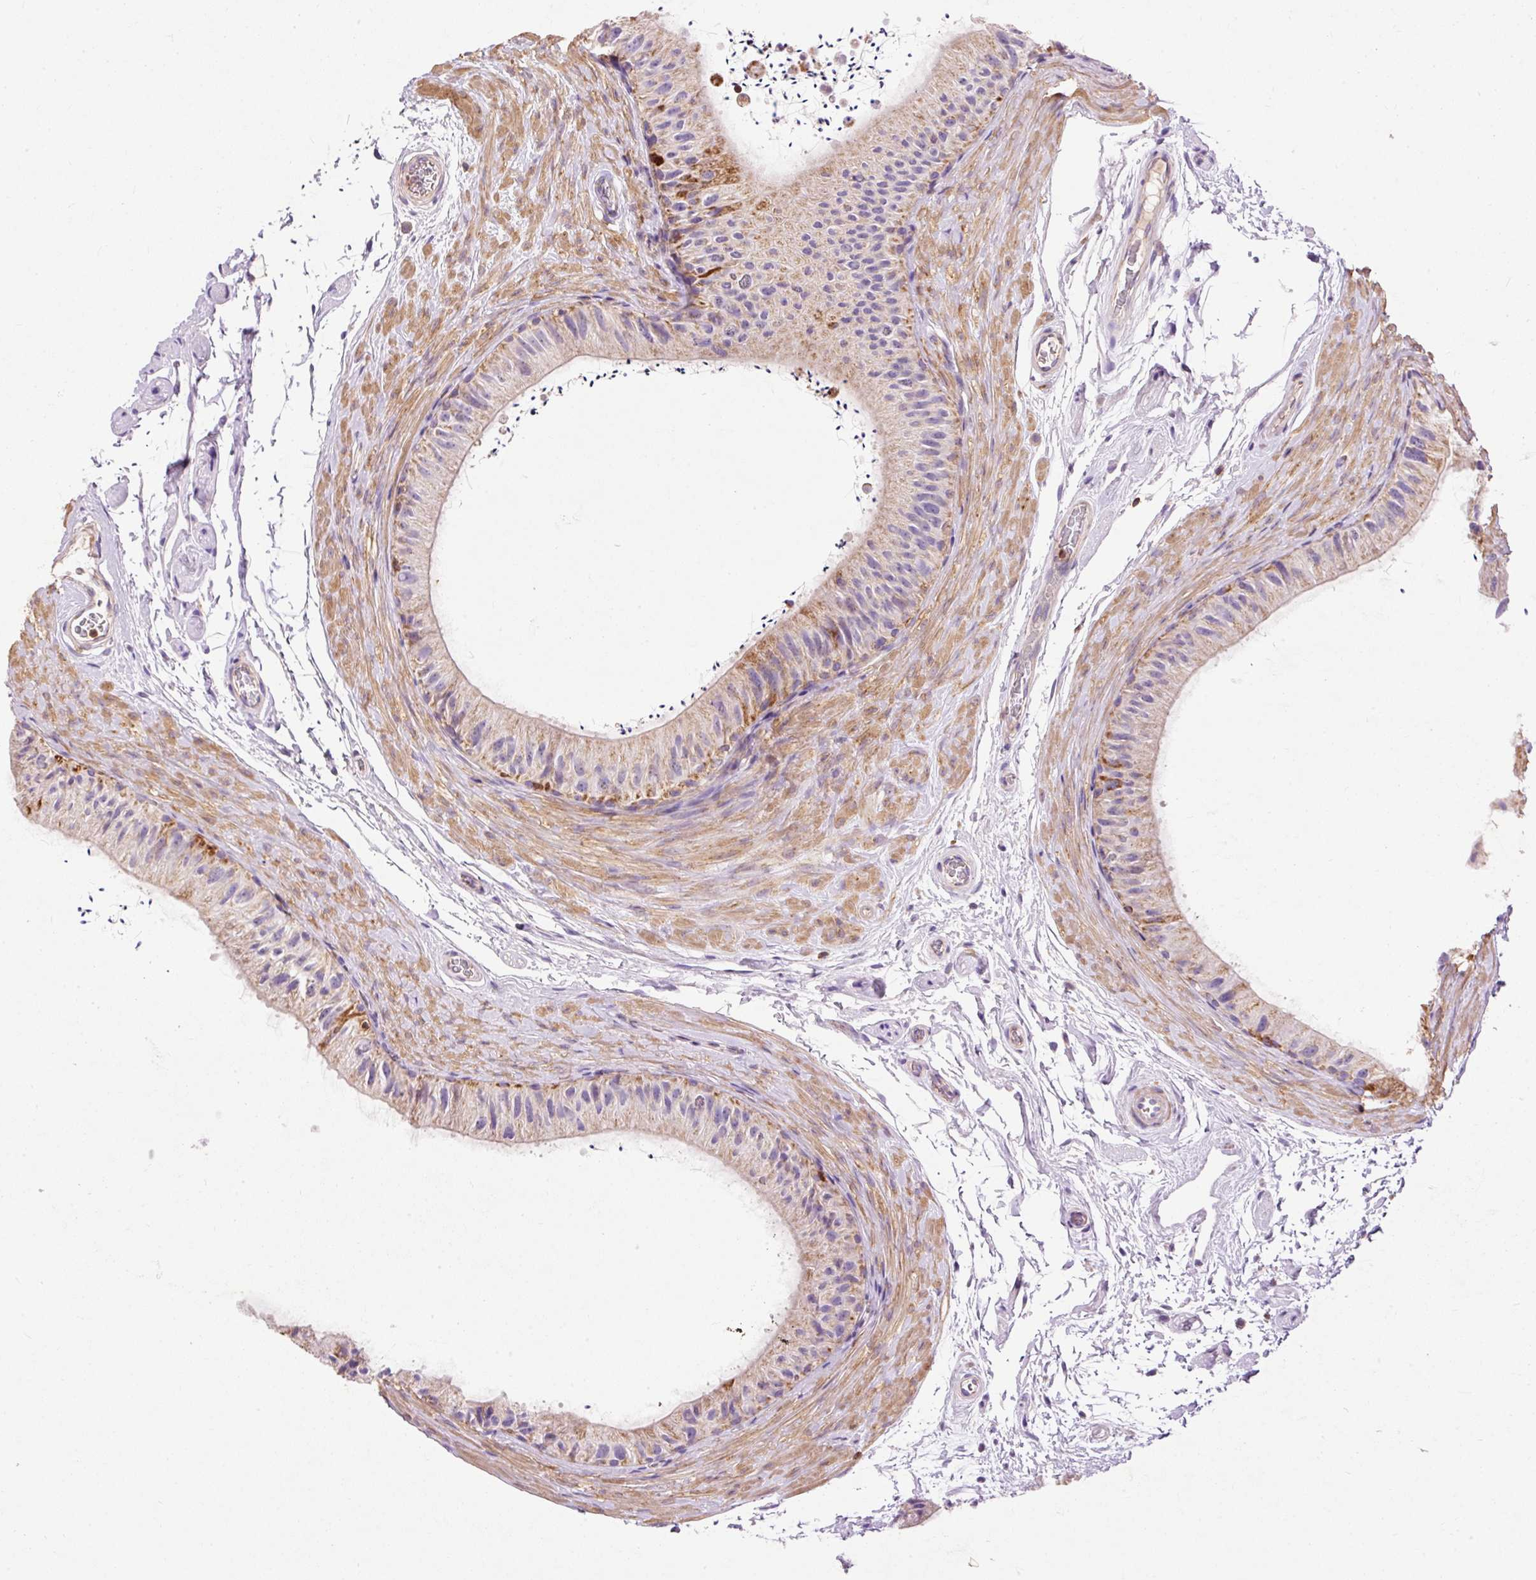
{"staining": {"intensity": "weak", "quantity": "<25%", "location": "cytoplasmic/membranous"}, "tissue": "epididymis", "cell_type": "Glandular cells", "image_type": "normal", "snomed": [{"axis": "morphology", "description": "Normal tissue, NOS"}, {"axis": "topography", "description": "Epididymis"}], "caption": "IHC photomicrograph of unremarkable epididymis: epididymis stained with DAB displays no significant protein positivity in glandular cells. Brightfield microscopy of immunohistochemistry (IHC) stained with DAB (3,3'-diaminobenzidine) (brown) and hematoxylin (blue), captured at high magnification.", "gene": "IMMT", "patient": {"sex": "male", "age": 55}}